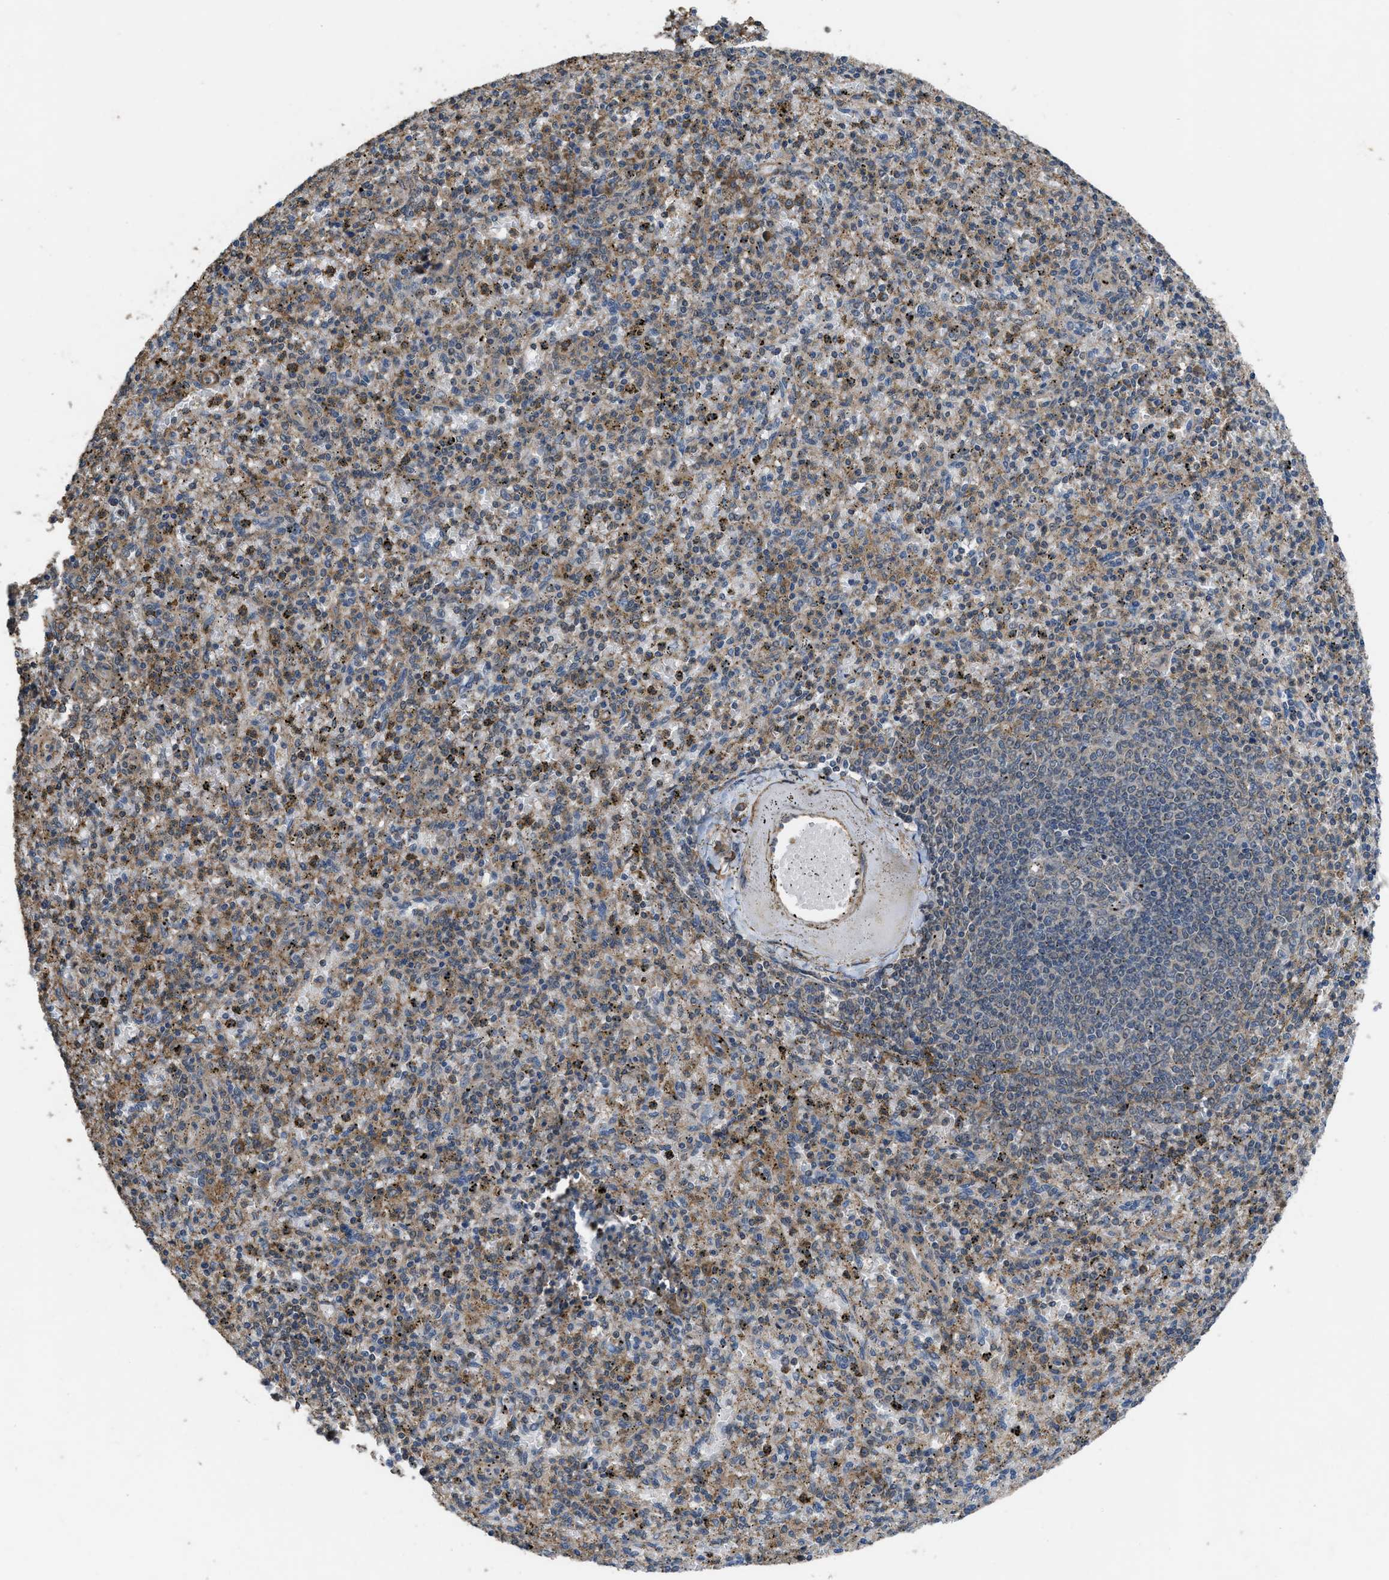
{"staining": {"intensity": "moderate", "quantity": "25%-75%", "location": "cytoplasmic/membranous"}, "tissue": "spleen", "cell_type": "Cells in red pulp", "image_type": "normal", "snomed": [{"axis": "morphology", "description": "Normal tissue, NOS"}, {"axis": "topography", "description": "Spleen"}], "caption": "This is a micrograph of immunohistochemistry staining of benign spleen, which shows moderate expression in the cytoplasmic/membranous of cells in red pulp.", "gene": "ARL6", "patient": {"sex": "male", "age": 72}}